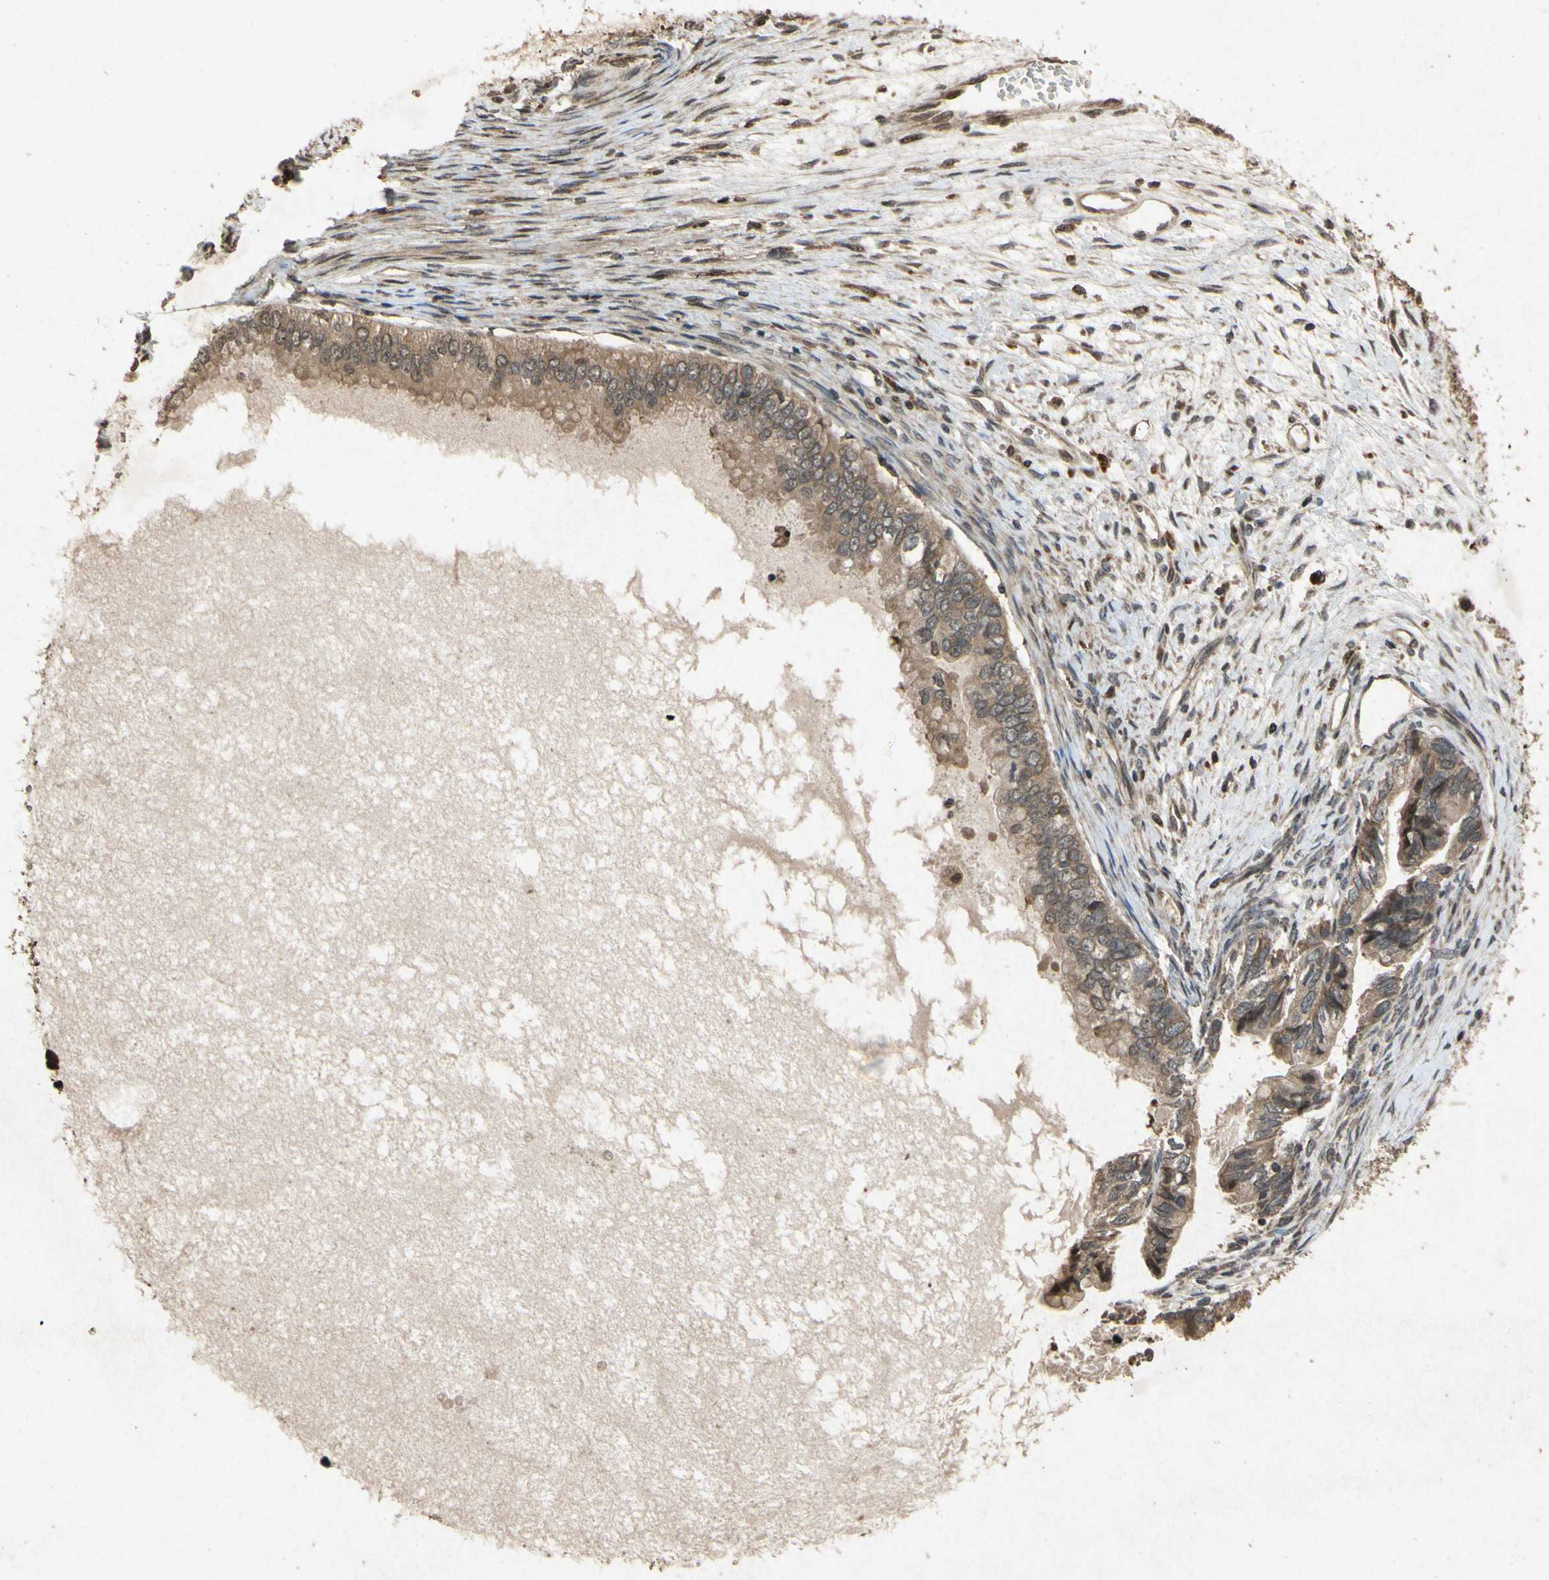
{"staining": {"intensity": "moderate", "quantity": ">75%", "location": "cytoplasmic/membranous,nuclear"}, "tissue": "ovarian cancer", "cell_type": "Tumor cells", "image_type": "cancer", "snomed": [{"axis": "morphology", "description": "Cystadenocarcinoma, mucinous, NOS"}, {"axis": "topography", "description": "Ovary"}], "caption": "Mucinous cystadenocarcinoma (ovarian) stained for a protein (brown) demonstrates moderate cytoplasmic/membranous and nuclear positive expression in approximately >75% of tumor cells.", "gene": "ATP6V1H", "patient": {"sex": "female", "age": 80}}